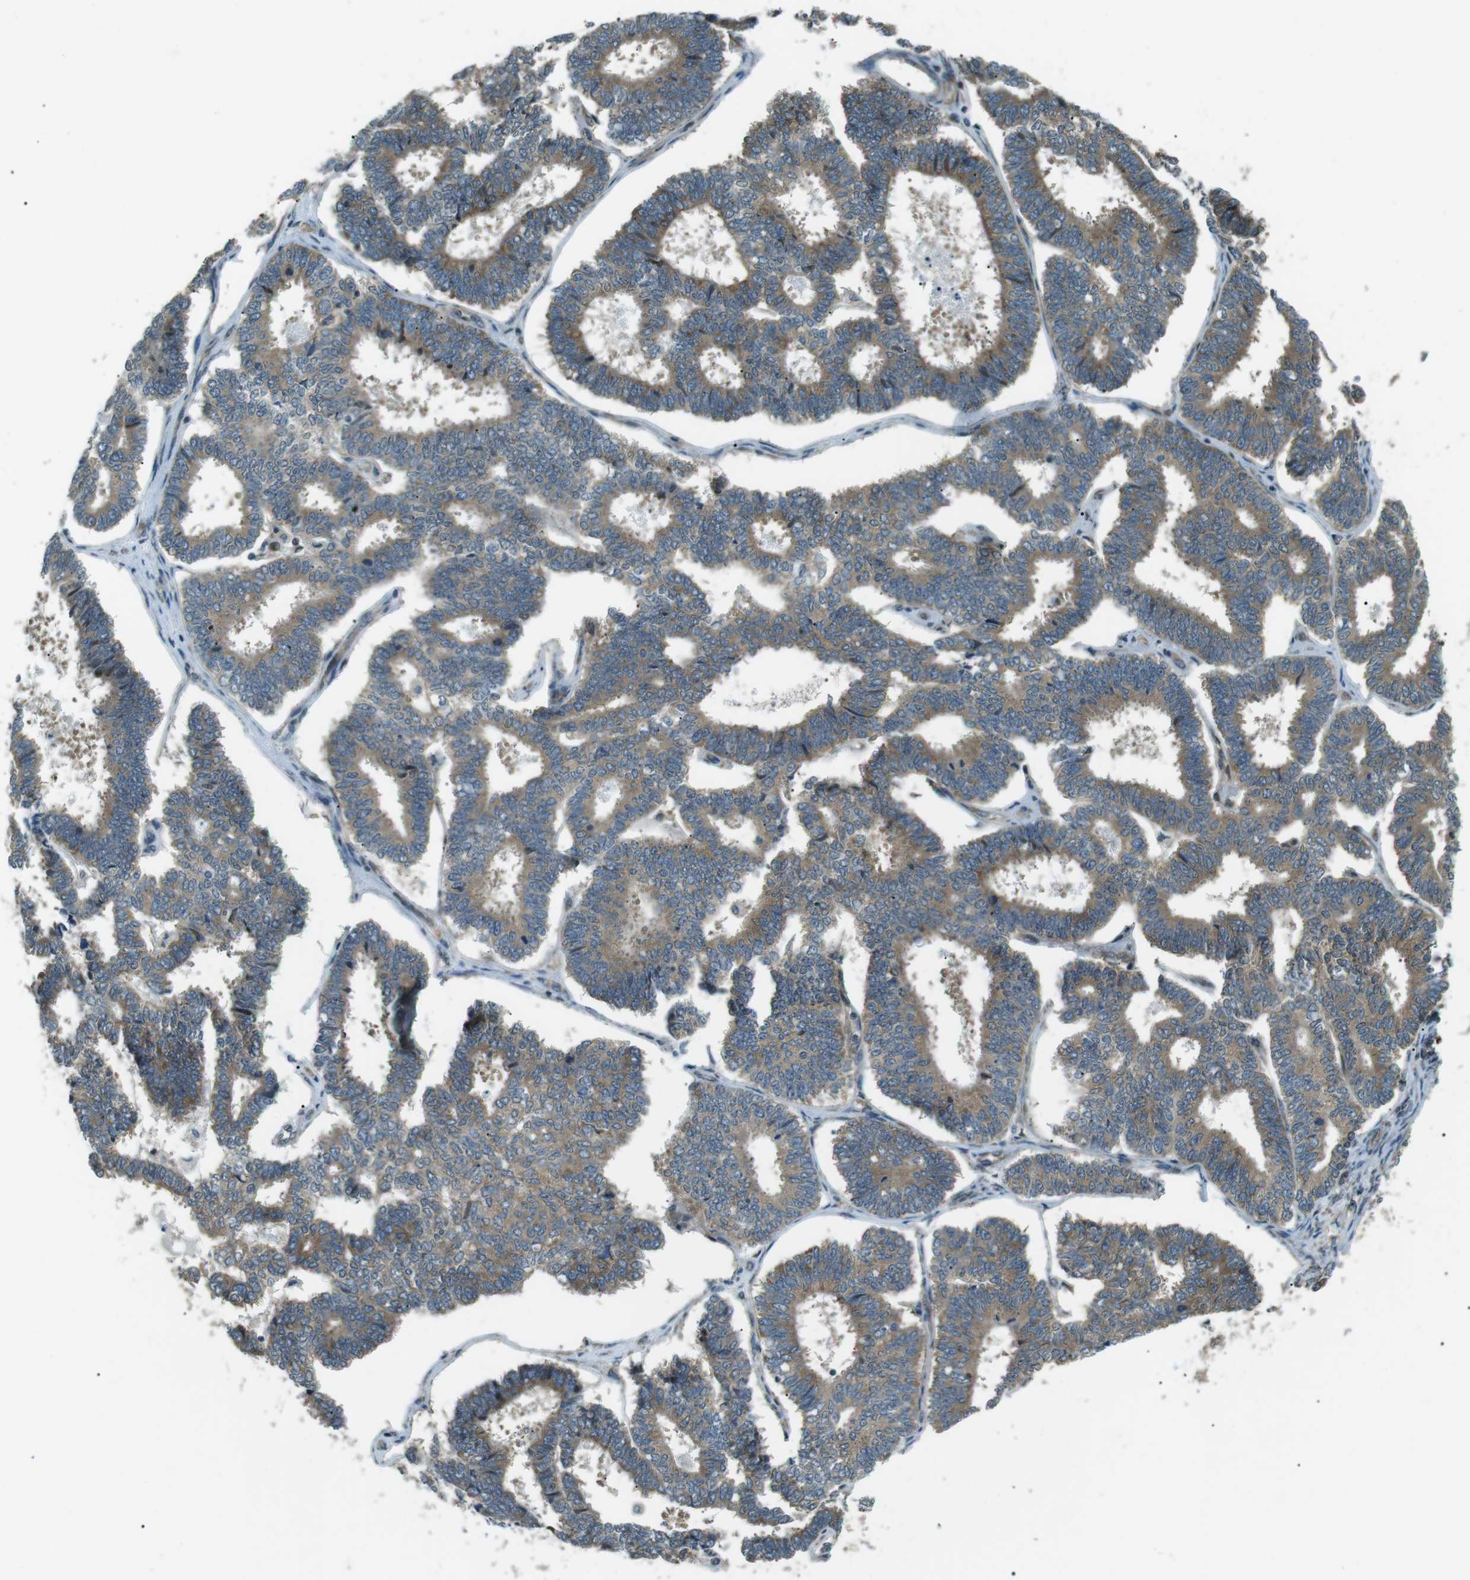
{"staining": {"intensity": "moderate", "quantity": ">75%", "location": "cytoplasmic/membranous"}, "tissue": "endometrial cancer", "cell_type": "Tumor cells", "image_type": "cancer", "snomed": [{"axis": "morphology", "description": "Adenocarcinoma, NOS"}, {"axis": "topography", "description": "Endometrium"}], "caption": "This is an image of immunohistochemistry staining of adenocarcinoma (endometrial), which shows moderate staining in the cytoplasmic/membranous of tumor cells.", "gene": "TMEM74", "patient": {"sex": "female", "age": 70}}